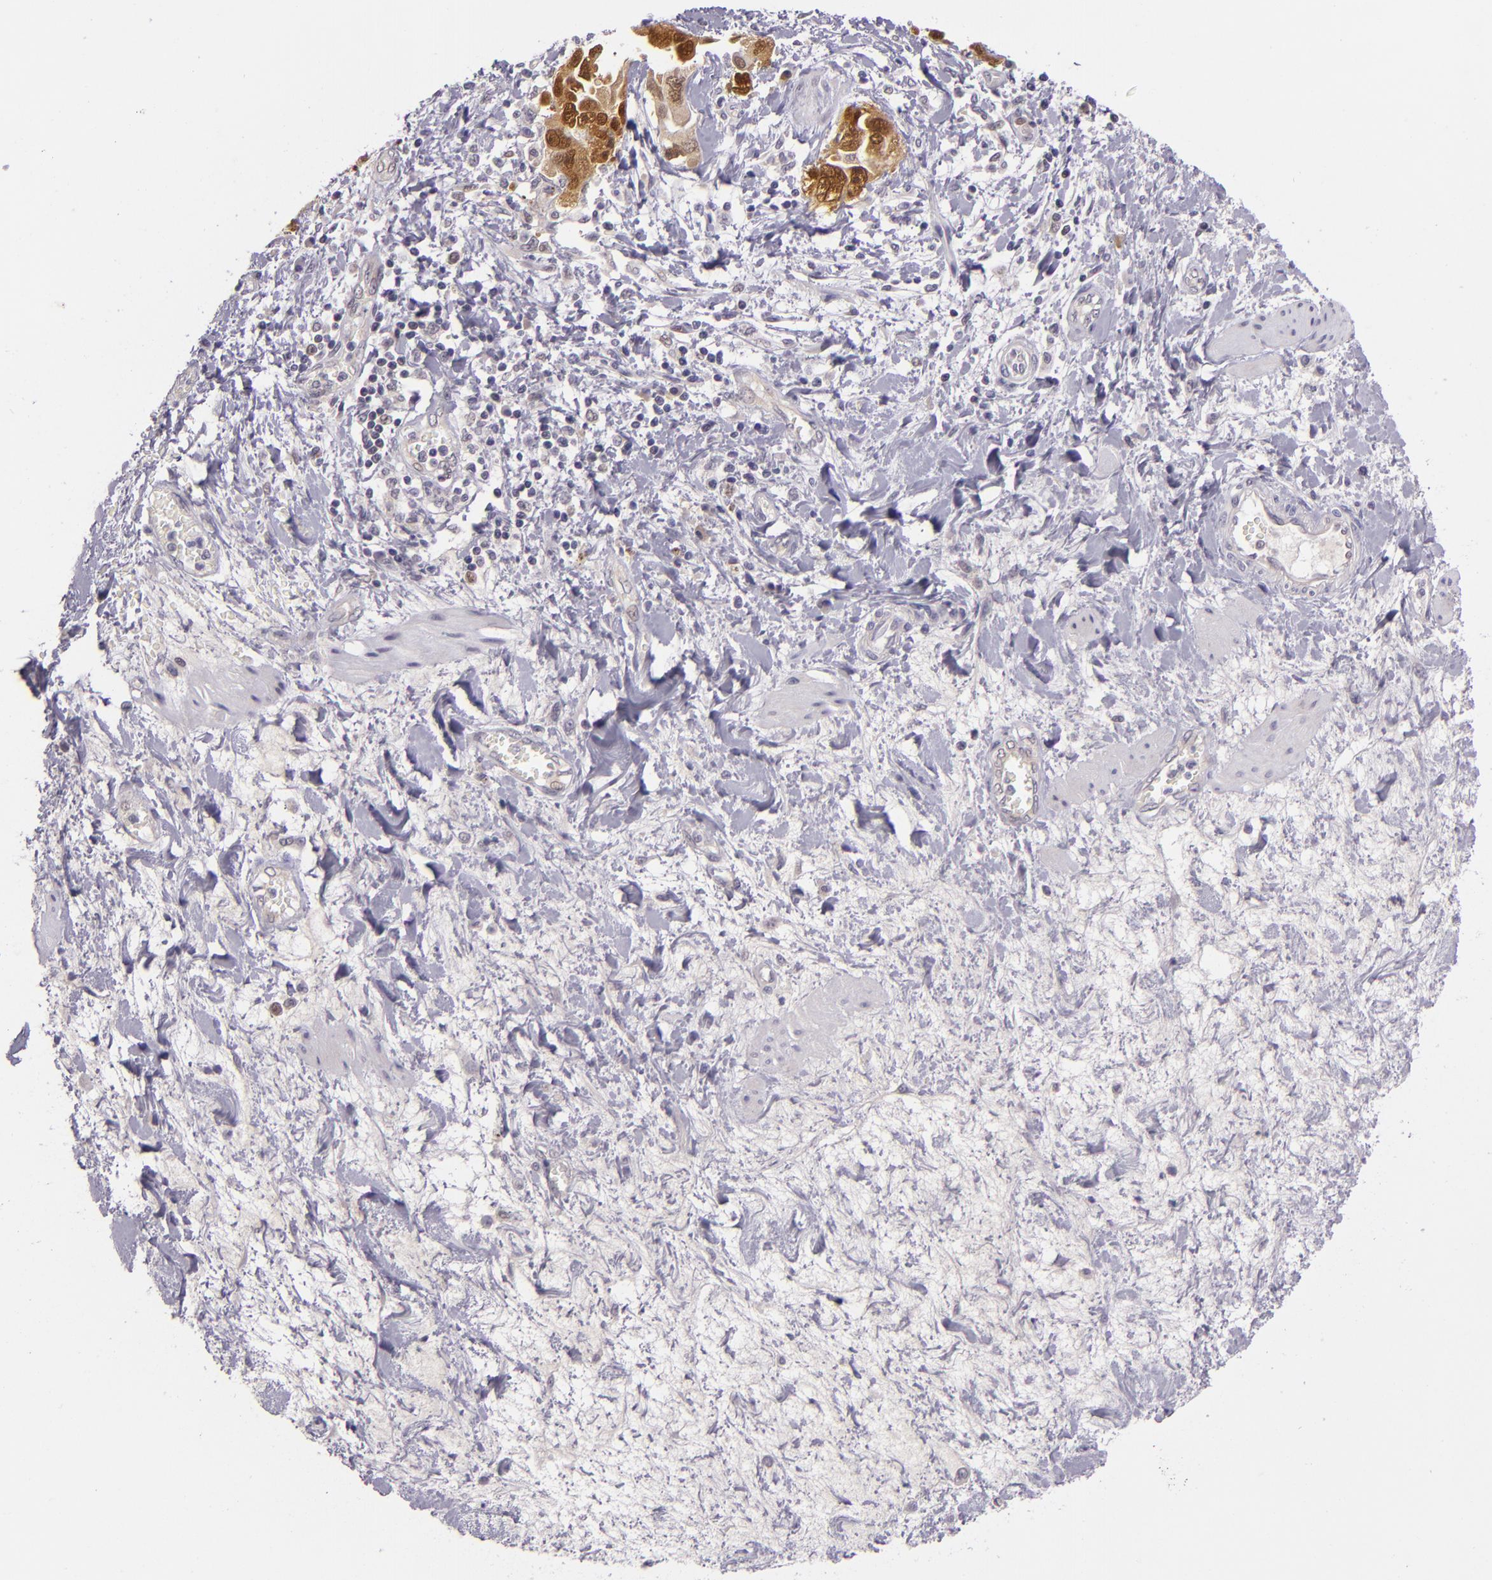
{"staining": {"intensity": "strong", "quantity": ">75%", "location": "cytoplasmic/membranous,nuclear"}, "tissue": "ovarian cancer", "cell_type": "Tumor cells", "image_type": "cancer", "snomed": [{"axis": "morphology", "description": "Cystadenocarcinoma, serous, NOS"}, {"axis": "topography", "description": "Ovary"}], "caption": "DAB immunohistochemical staining of ovarian serous cystadenocarcinoma exhibits strong cytoplasmic/membranous and nuclear protein staining in approximately >75% of tumor cells.", "gene": "CSE1L", "patient": {"sex": "female", "age": 63}}